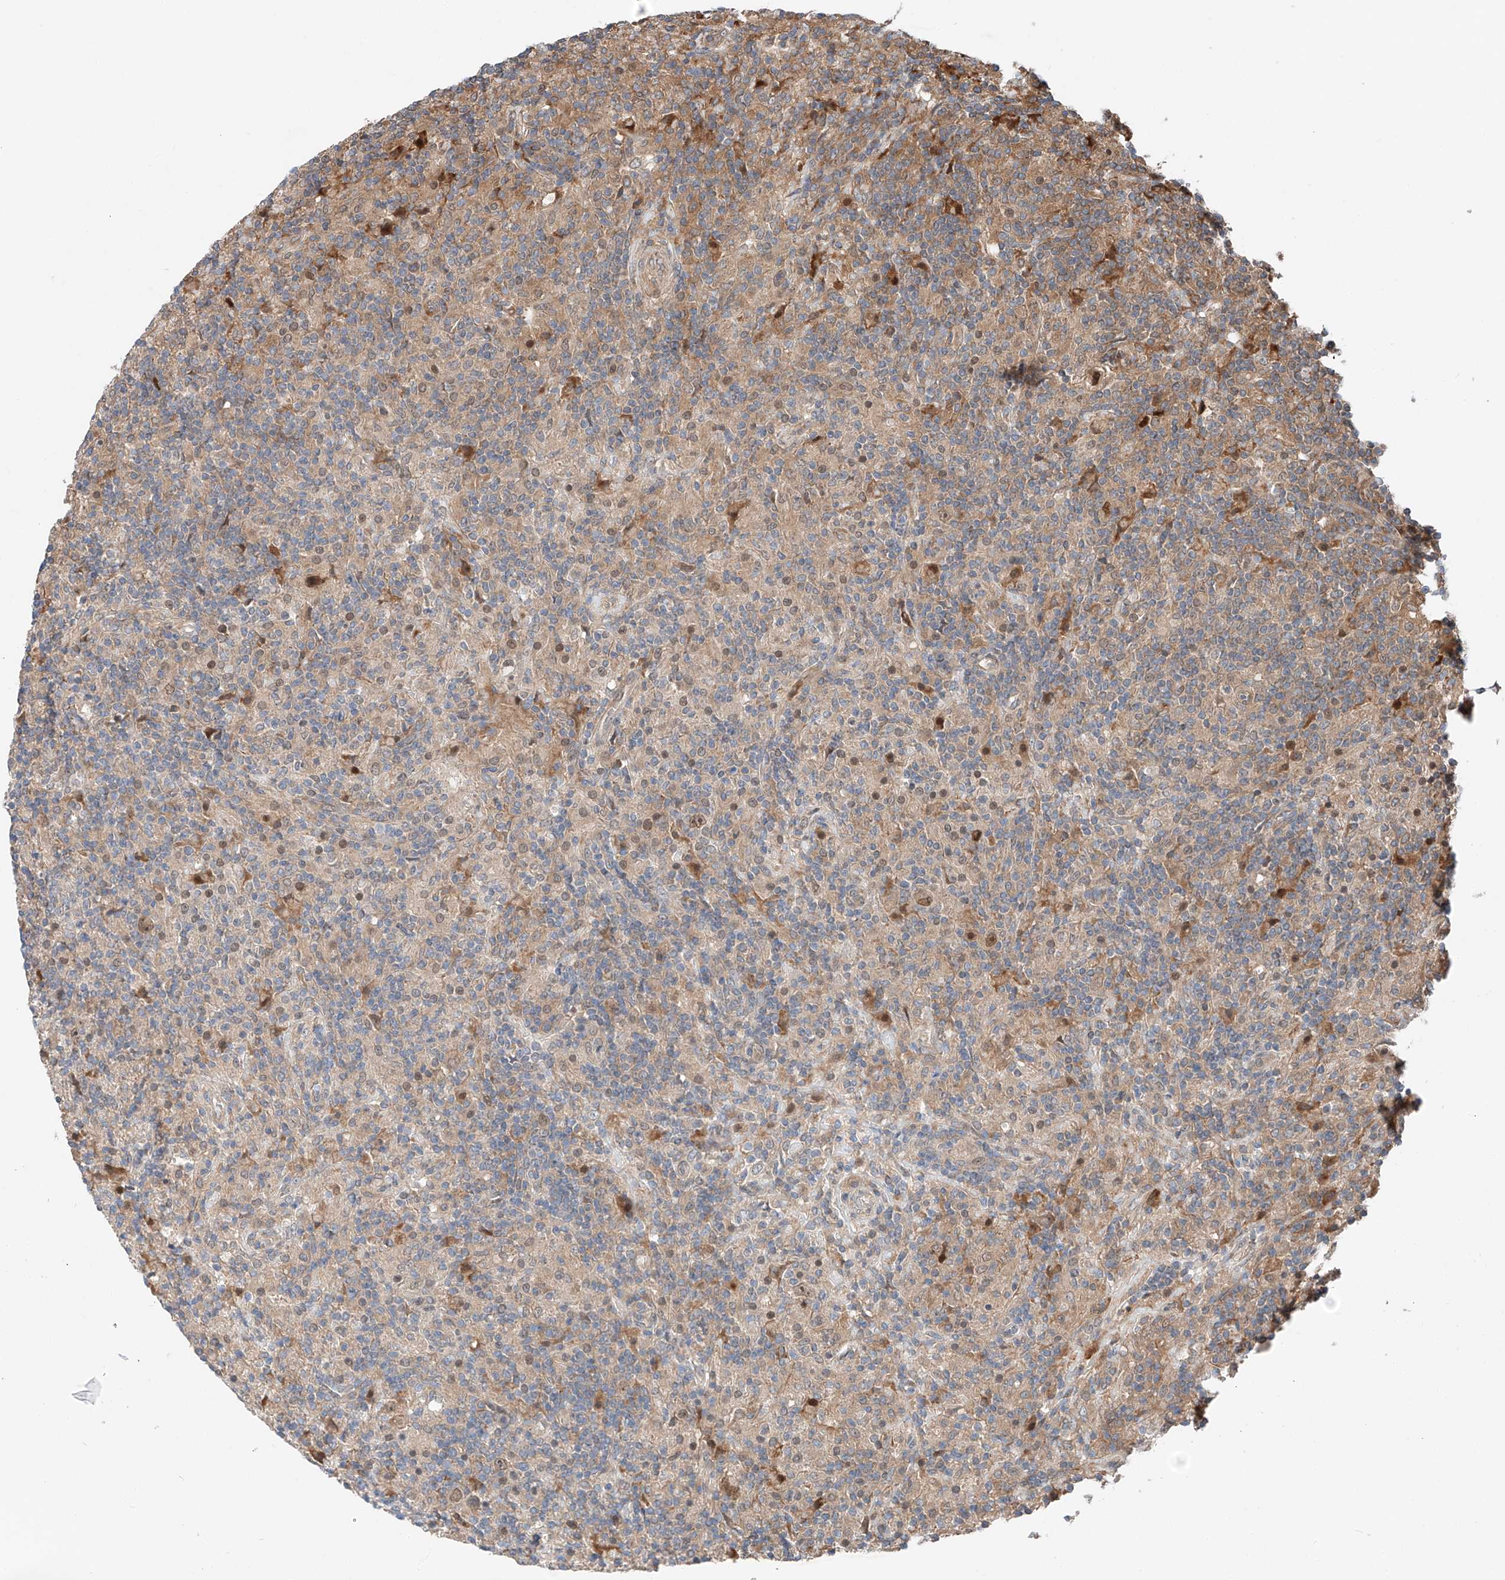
{"staining": {"intensity": "weak", "quantity": "25%-75%", "location": "nuclear"}, "tissue": "lymphoma", "cell_type": "Tumor cells", "image_type": "cancer", "snomed": [{"axis": "morphology", "description": "Hodgkin's disease, NOS"}, {"axis": "topography", "description": "Lymph node"}], "caption": "A low amount of weak nuclear expression is appreciated in about 25%-75% of tumor cells in lymphoma tissue. Immunohistochemistry (ihc) stains the protein in brown and the nuclei are stained blue.", "gene": "RUSC1", "patient": {"sex": "male", "age": 70}}